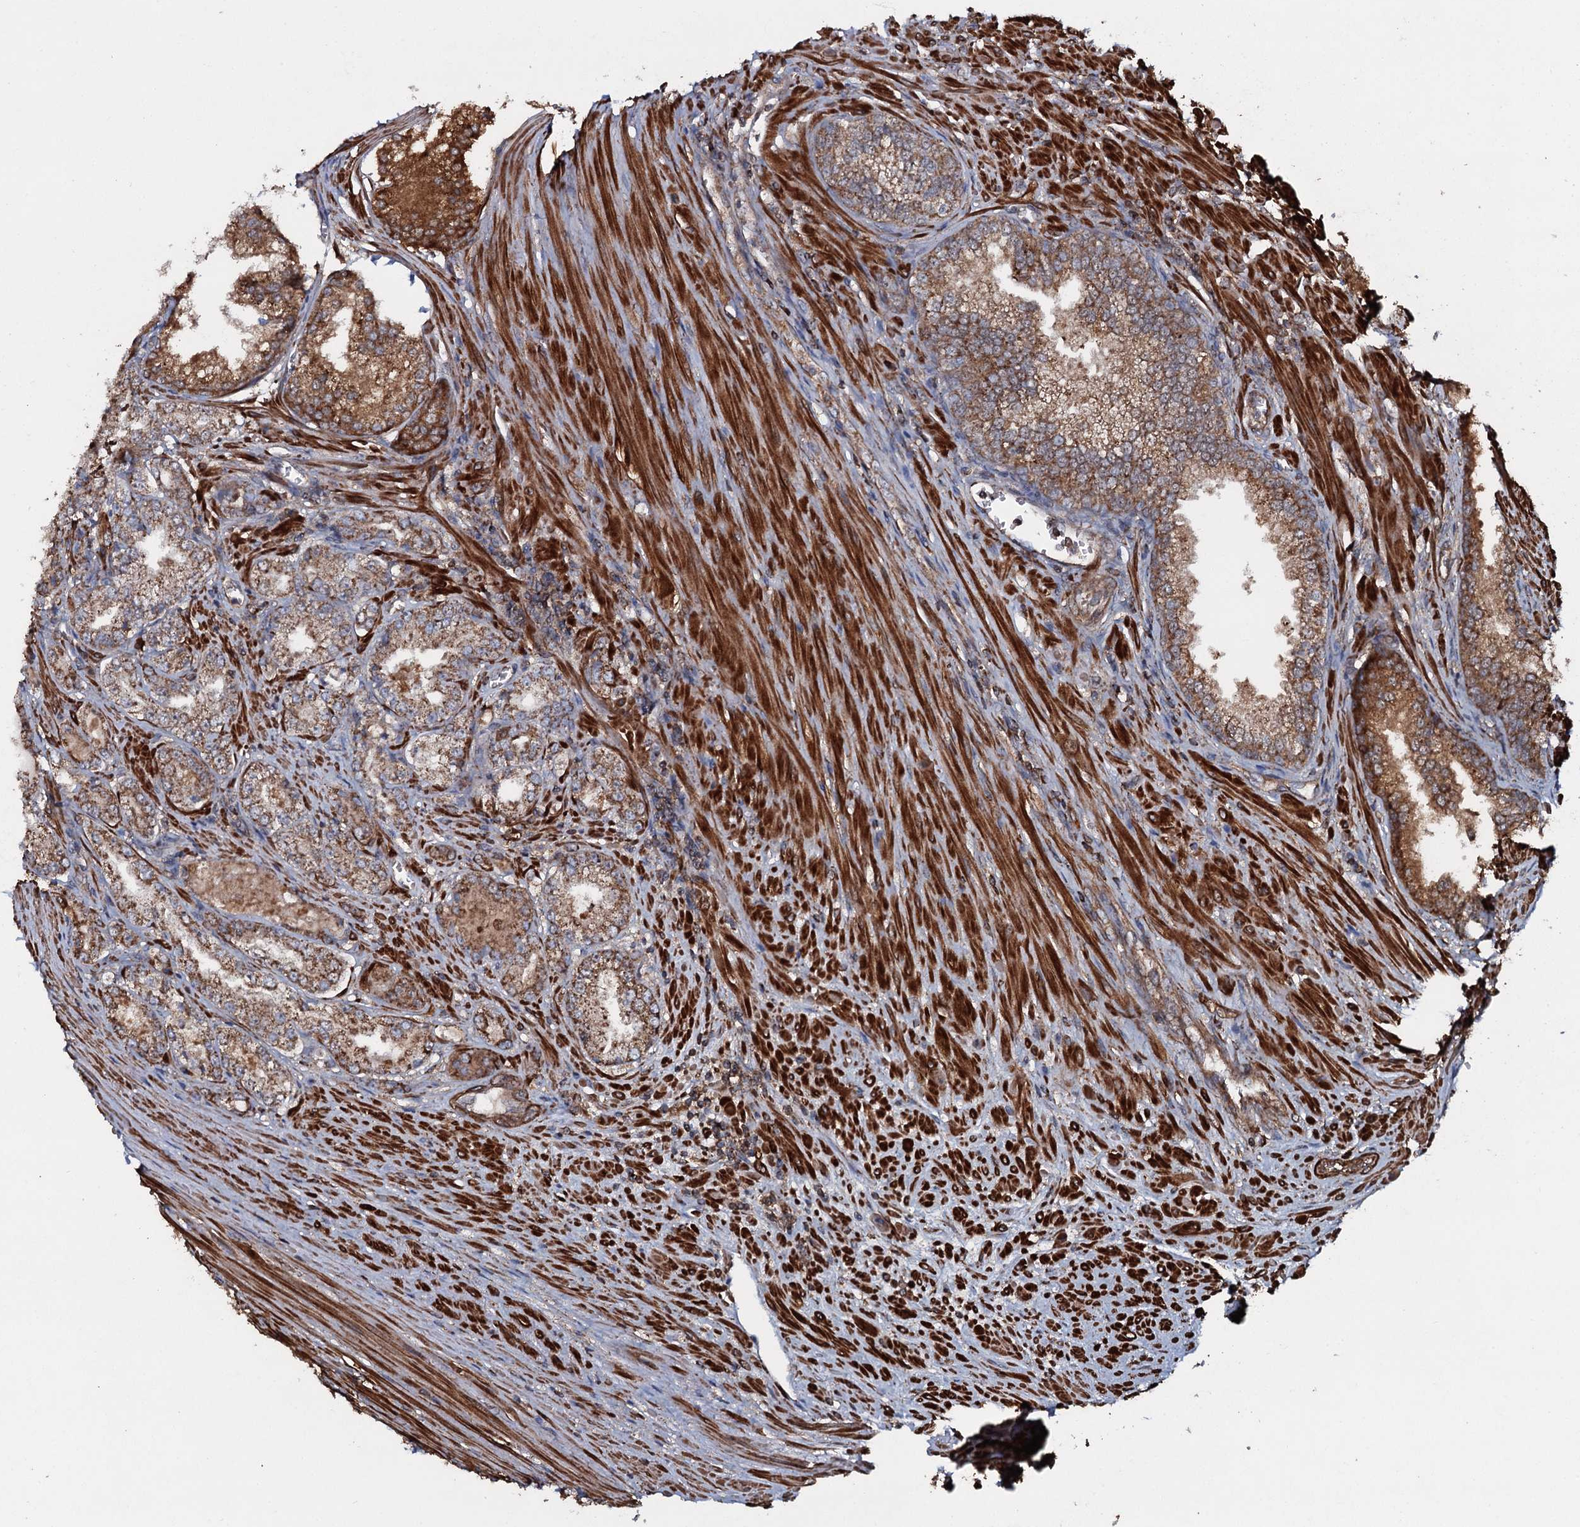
{"staining": {"intensity": "moderate", "quantity": ">75%", "location": "cytoplasmic/membranous"}, "tissue": "prostate cancer", "cell_type": "Tumor cells", "image_type": "cancer", "snomed": [{"axis": "morphology", "description": "Adenocarcinoma, High grade"}, {"axis": "topography", "description": "Prostate"}], "caption": "High-power microscopy captured an immunohistochemistry micrograph of prostate cancer, revealing moderate cytoplasmic/membranous staining in about >75% of tumor cells.", "gene": "VWA8", "patient": {"sex": "male", "age": 72}}